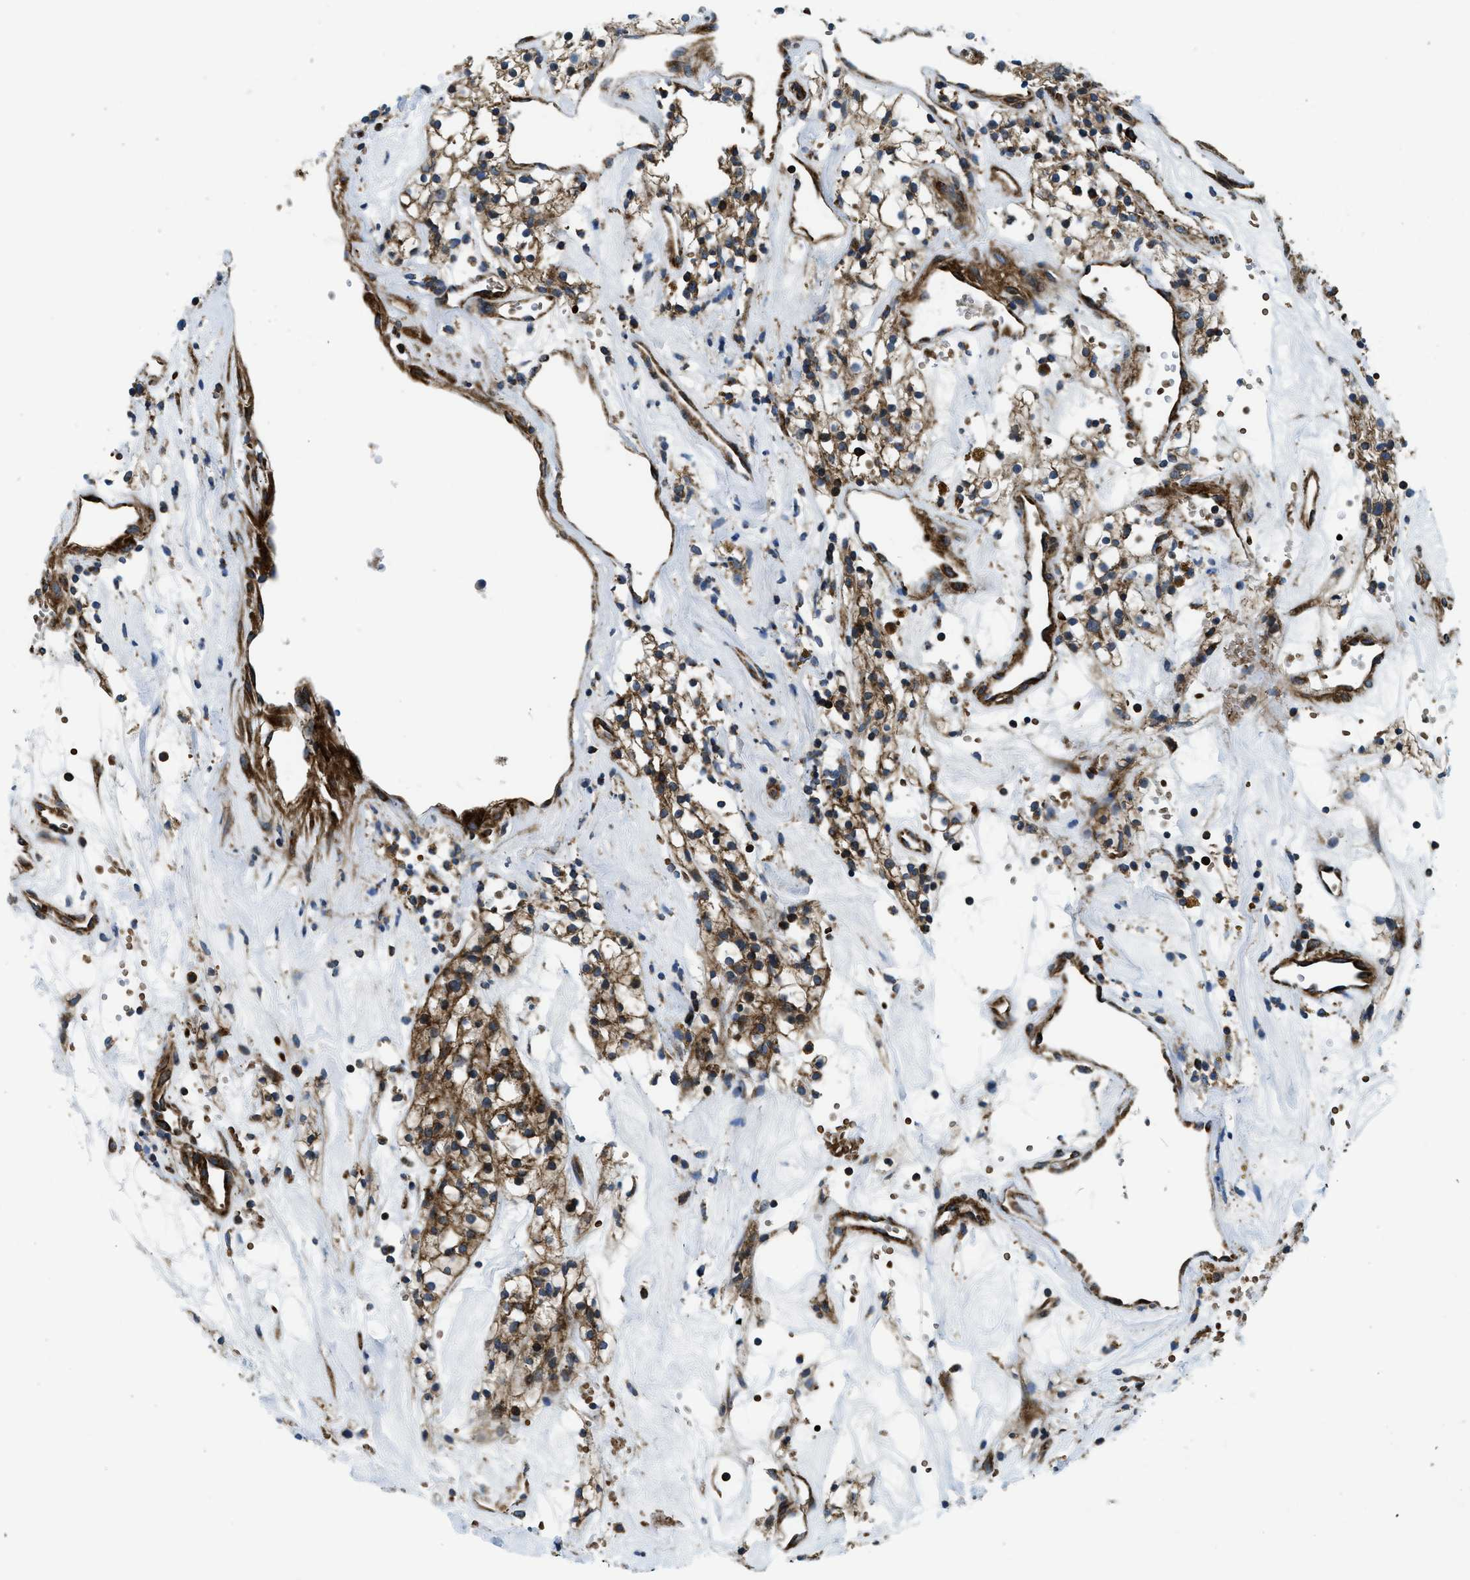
{"staining": {"intensity": "moderate", "quantity": ">75%", "location": "cytoplasmic/membranous"}, "tissue": "renal cancer", "cell_type": "Tumor cells", "image_type": "cancer", "snomed": [{"axis": "morphology", "description": "Adenocarcinoma, NOS"}, {"axis": "topography", "description": "Kidney"}], "caption": "Moderate cytoplasmic/membranous protein expression is present in approximately >75% of tumor cells in renal adenocarcinoma.", "gene": "CSPG4", "patient": {"sex": "male", "age": 59}}